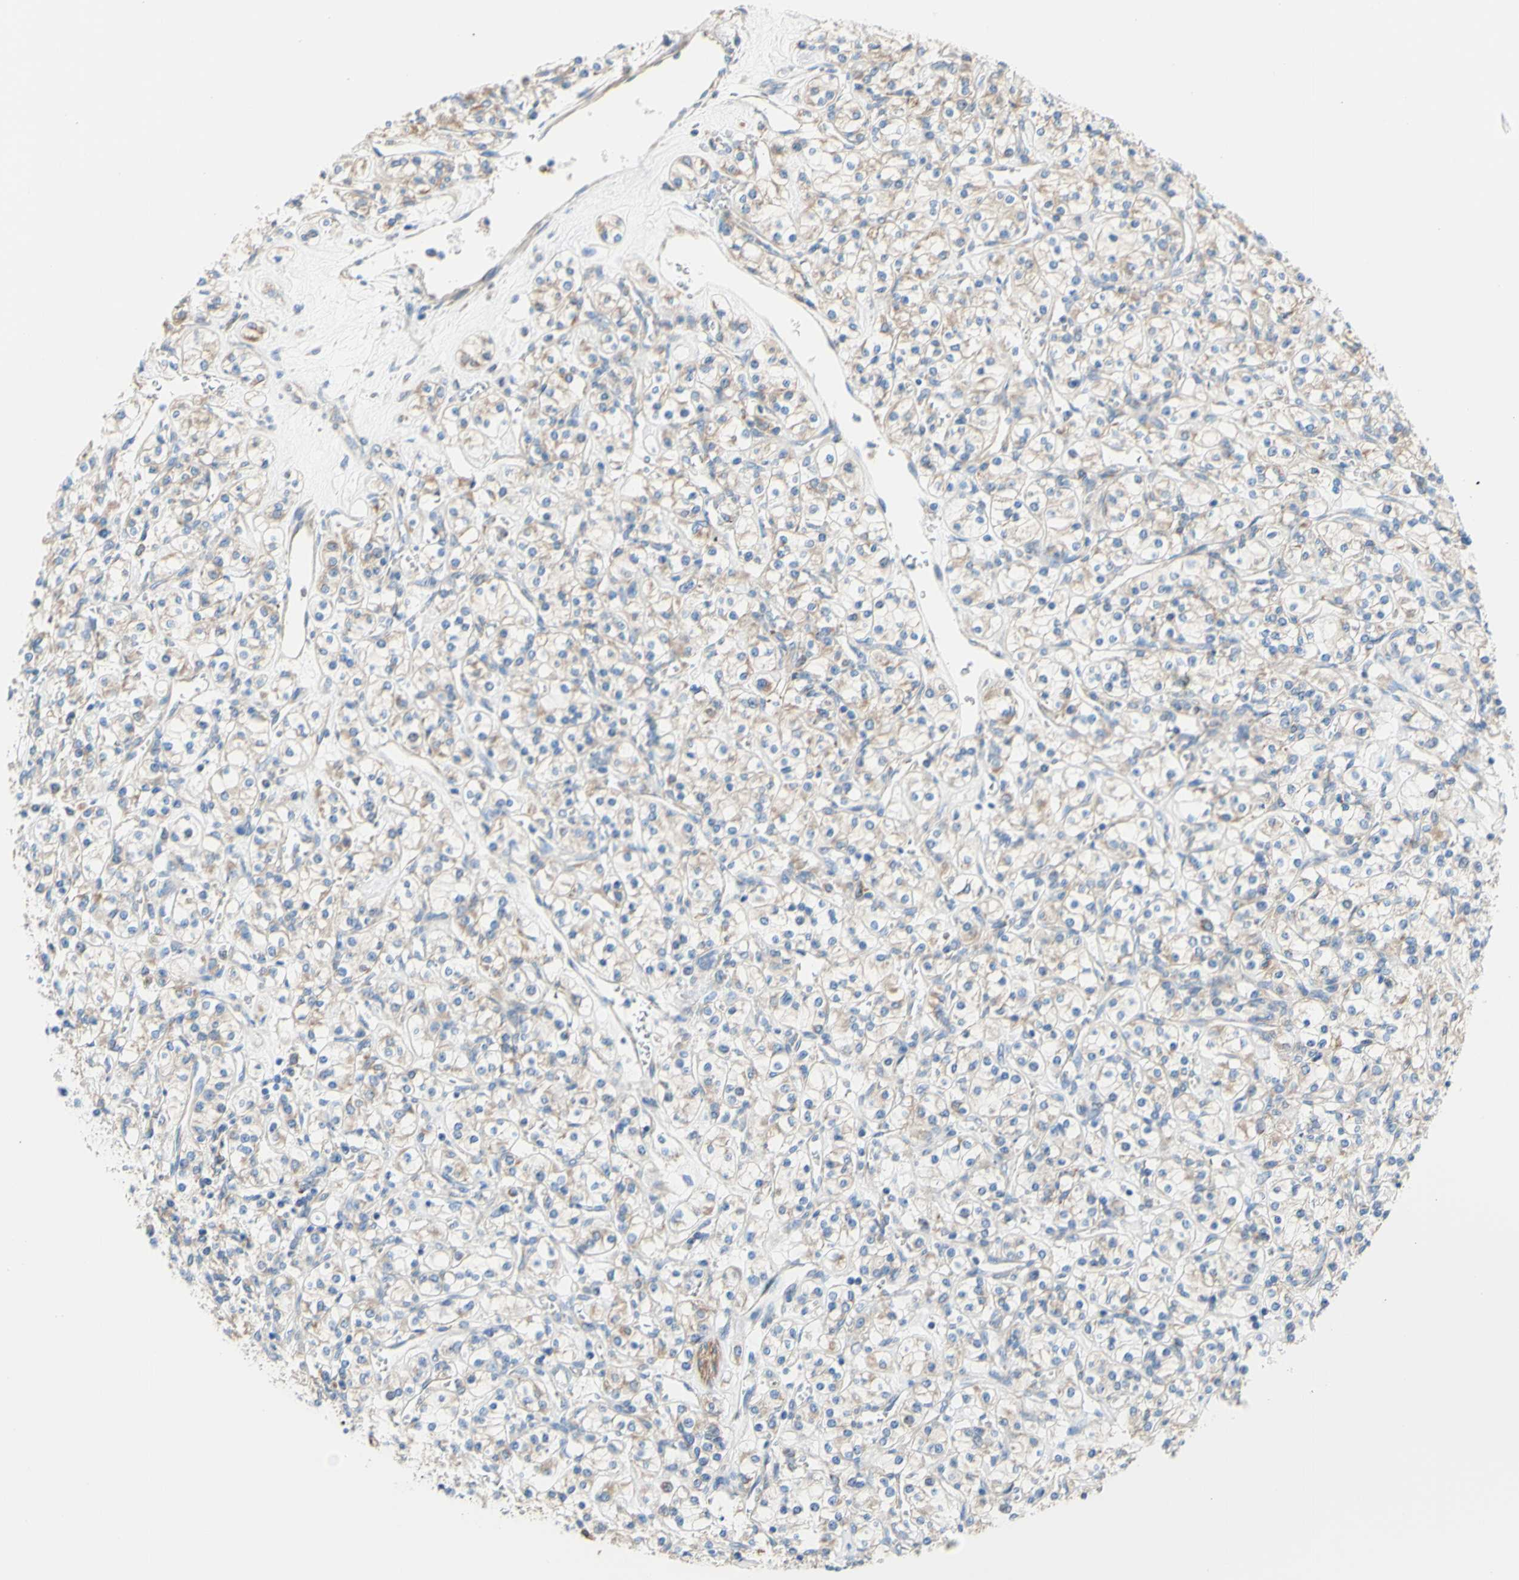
{"staining": {"intensity": "weak", "quantity": "<25%", "location": "cytoplasmic/membranous"}, "tissue": "renal cancer", "cell_type": "Tumor cells", "image_type": "cancer", "snomed": [{"axis": "morphology", "description": "Adenocarcinoma, NOS"}, {"axis": "topography", "description": "Kidney"}], "caption": "Protein analysis of renal cancer (adenocarcinoma) displays no significant positivity in tumor cells.", "gene": "RETREG2", "patient": {"sex": "male", "age": 77}}